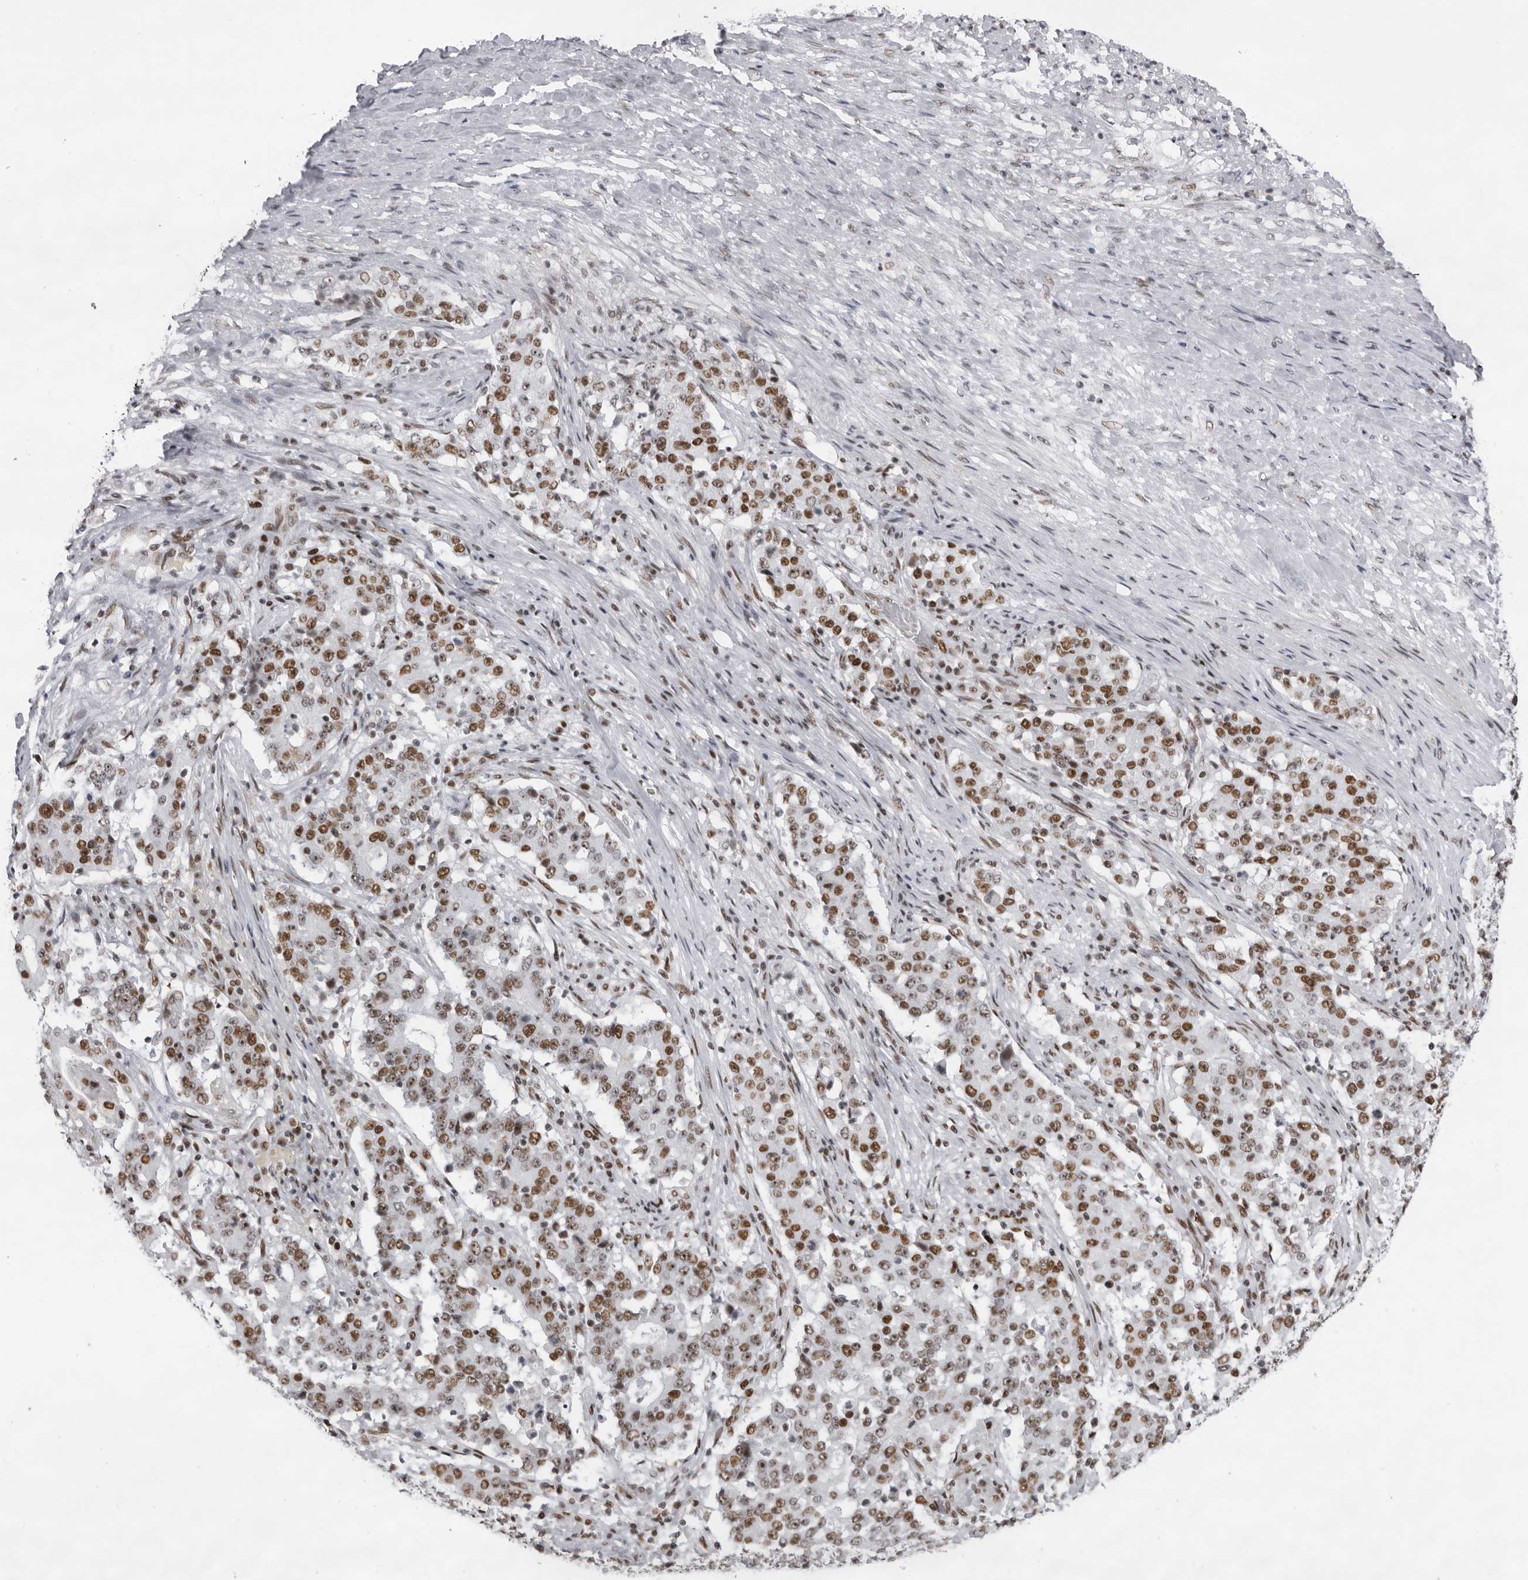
{"staining": {"intensity": "moderate", "quantity": ">75%", "location": "nuclear"}, "tissue": "stomach cancer", "cell_type": "Tumor cells", "image_type": "cancer", "snomed": [{"axis": "morphology", "description": "Adenocarcinoma, NOS"}, {"axis": "topography", "description": "Stomach"}], "caption": "The photomicrograph demonstrates a brown stain indicating the presence of a protein in the nuclear of tumor cells in stomach cancer (adenocarcinoma).", "gene": "DHX9", "patient": {"sex": "male", "age": 59}}